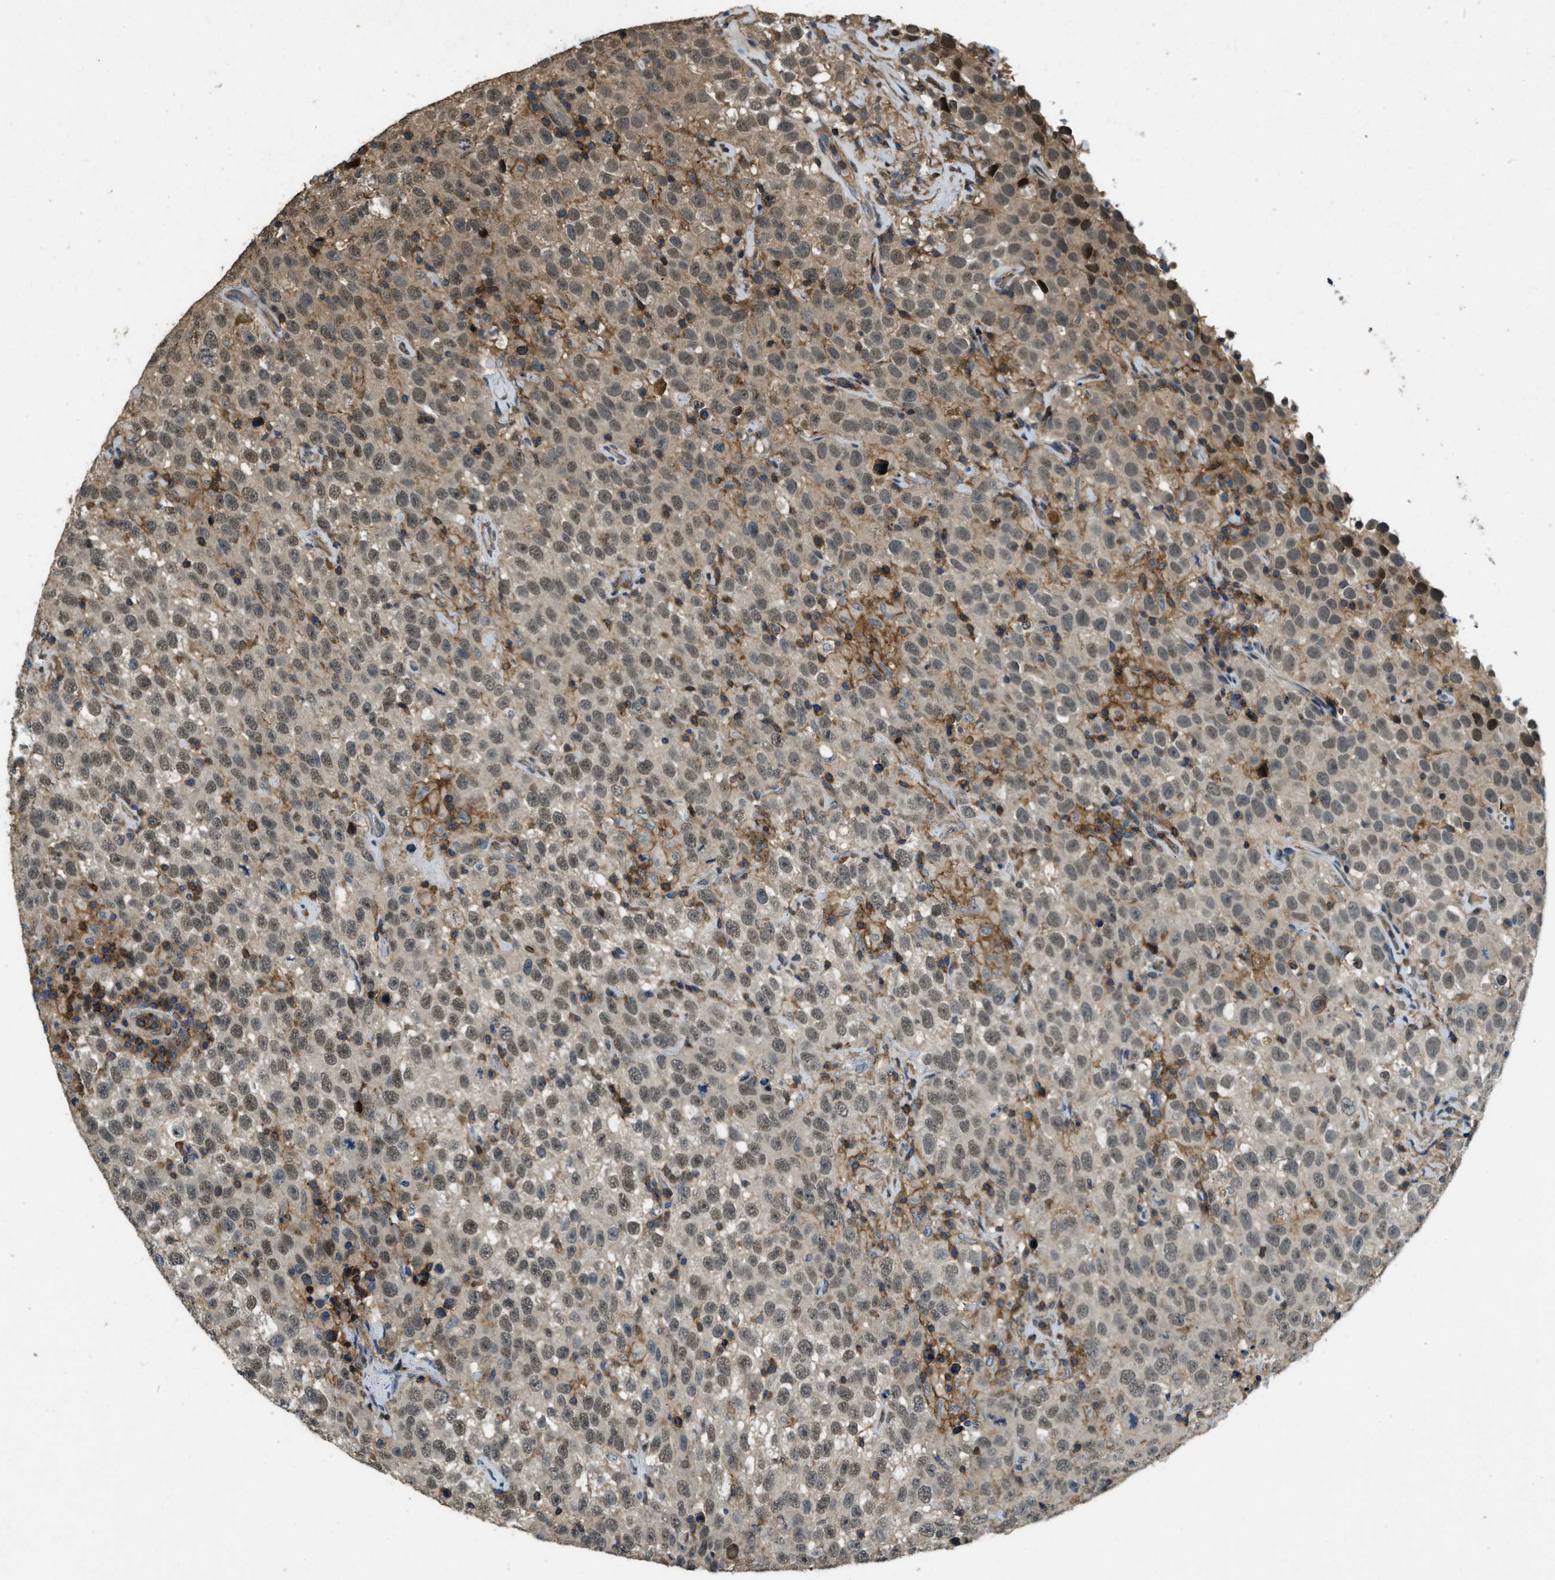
{"staining": {"intensity": "weak", "quantity": "25%-75%", "location": "cytoplasmic/membranous,nuclear"}, "tissue": "testis cancer", "cell_type": "Tumor cells", "image_type": "cancer", "snomed": [{"axis": "morphology", "description": "Seminoma, NOS"}, {"axis": "topography", "description": "Testis"}], "caption": "This micrograph reveals immunohistochemistry staining of human seminoma (testis), with low weak cytoplasmic/membranous and nuclear expression in about 25%-75% of tumor cells.", "gene": "ATP8B1", "patient": {"sex": "male", "age": 41}}